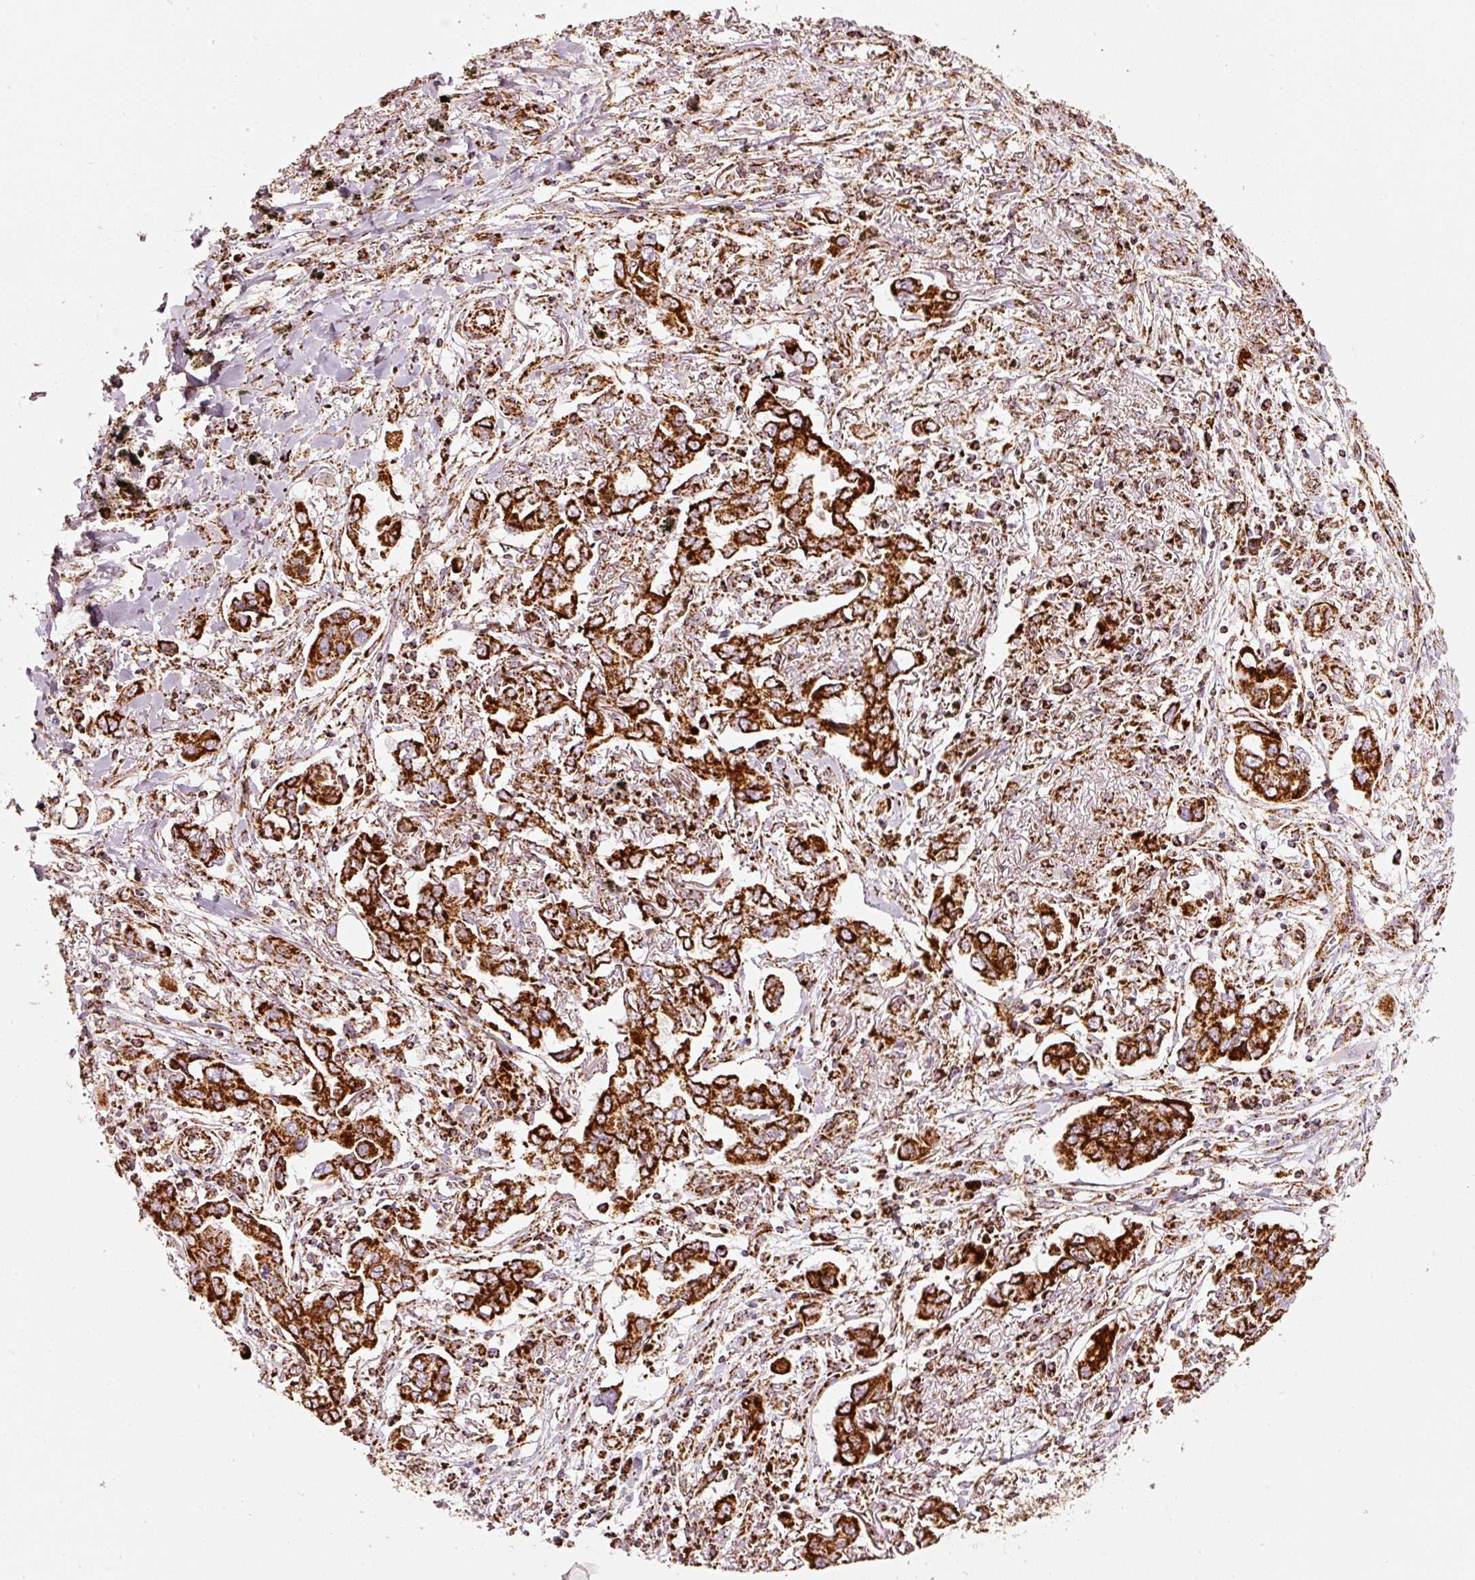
{"staining": {"intensity": "strong", "quantity": ">75%", "location": "cytoplasmic/membranous"}, "tissue": "lung cancer", "cell_type": "Tumor cells", "image_type": "cancer", "snomed": [{"axis": "morphology", "description": "Adenocarcinoma, NOS"}, {"axis": "topography", "description": "Lung"}], "caption": "Lung adenocarcinoma was stained to show a protein in brown. There is high levels of strong cytoplasmic/membranous expression in approximately >75% of tumor cells.", "gene": "UQCRC1", "patient": {"sex": "male", "age": 76}}